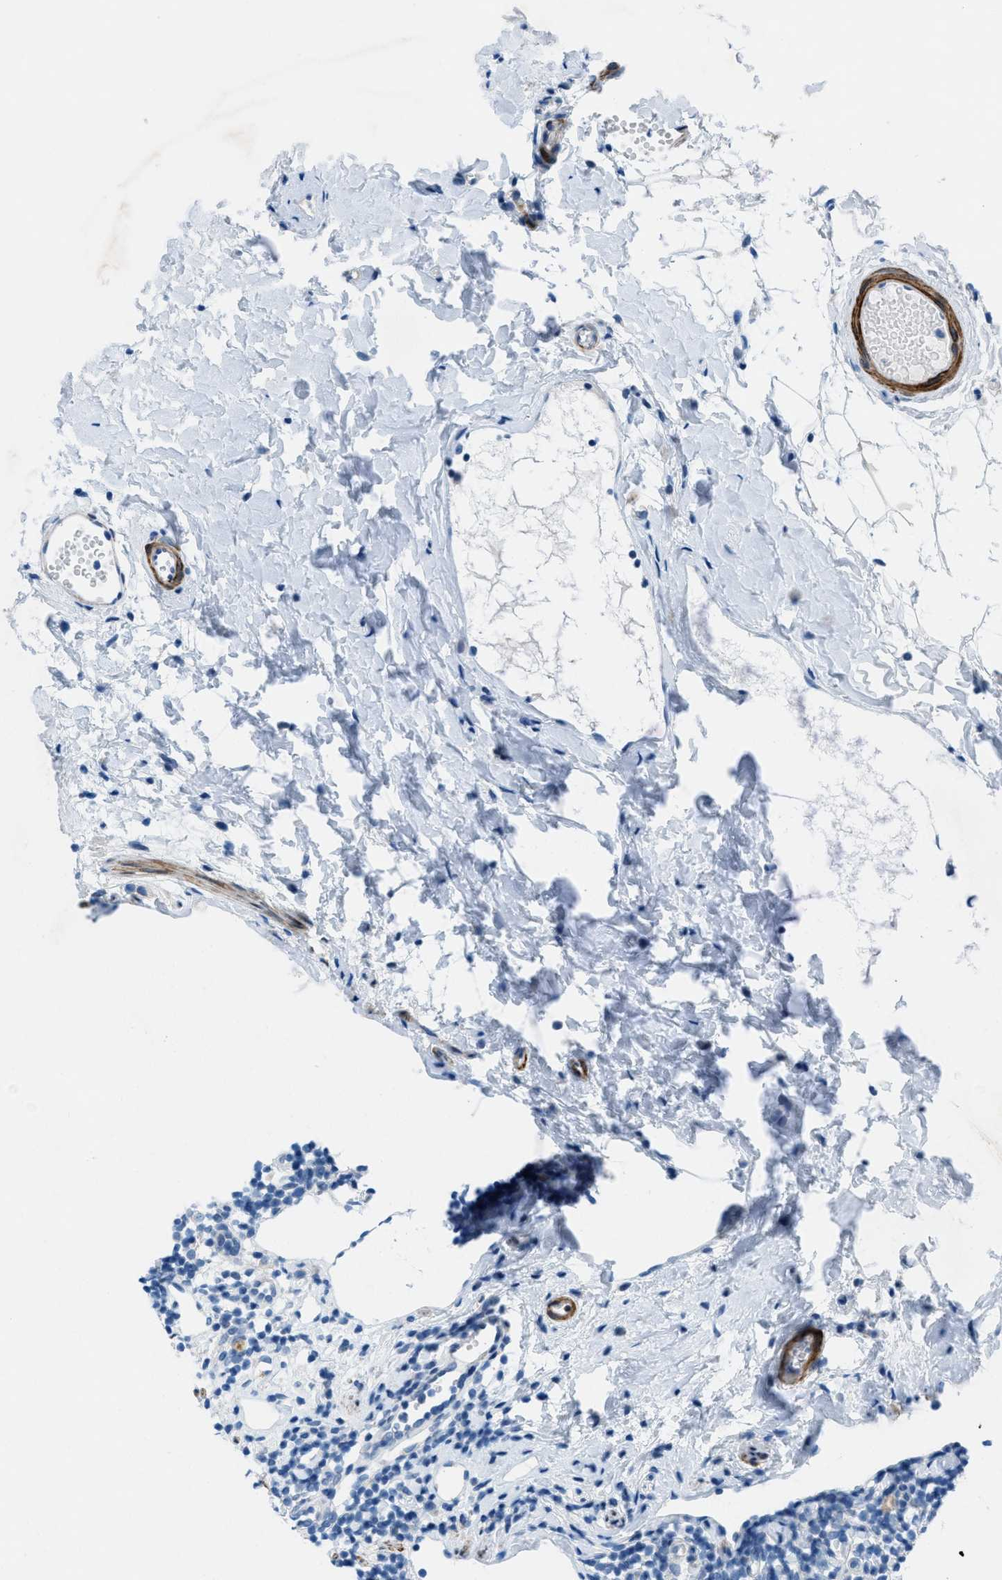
{"staining": {"intensity": "moderate", "quantity": ">75%", "location": "cytoplasmic/membranous"}, "tissue": "appendix", "cell_type": "Glandular cells", "image_type": "normal", "snomed": [{"axis": "morphology", "description": "Normal tissue, NOS"}, {"axis": "topography", "description": "Appendix"}], "caption": "Immunohistochemical staining of benign appendix exhibits >75% levels of moderate cytoplasmic/membranous protein expression in about >75% of glandular cells.", "gene": "MFSD13A", "patient": {"sex": "female", "age": 20}}